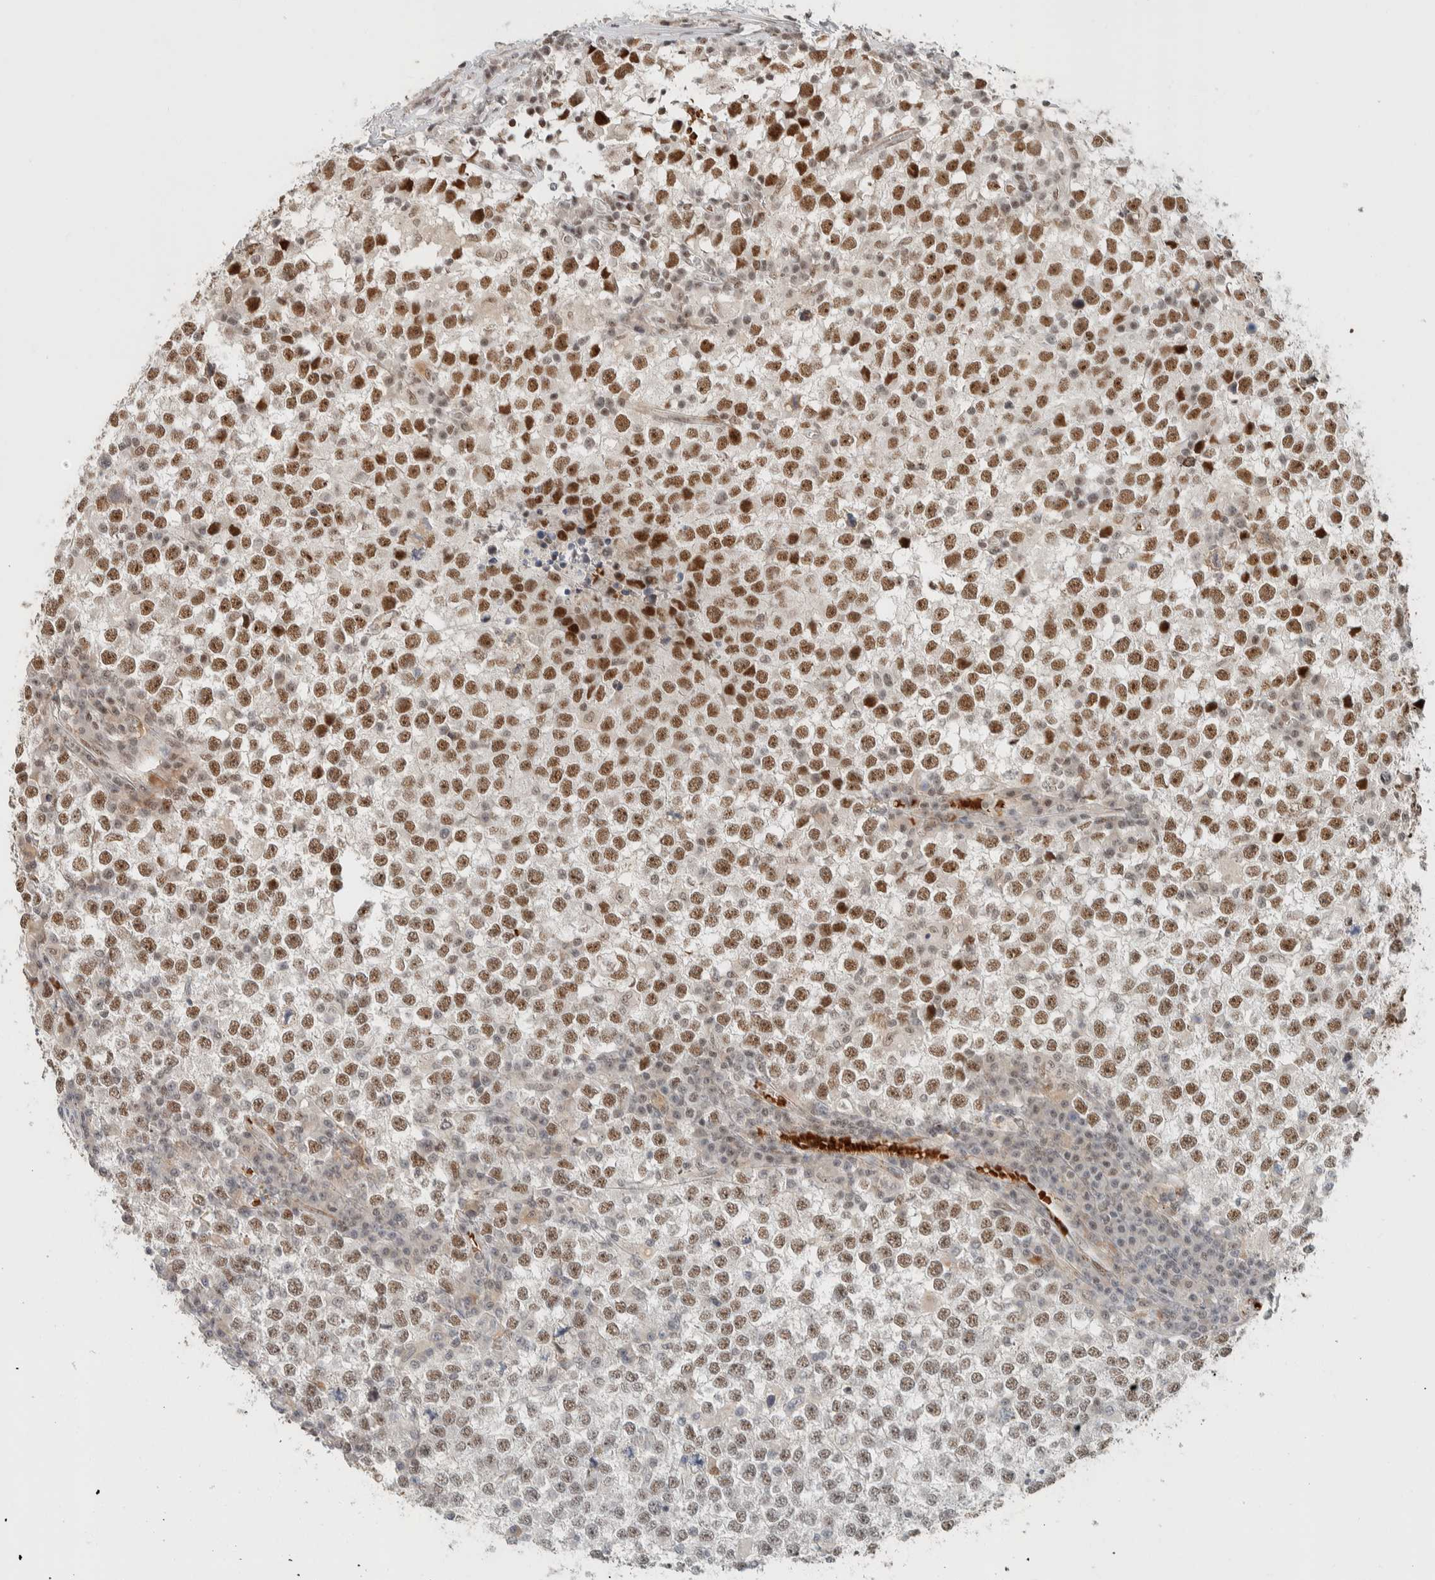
{"staining": {"intensity": "strong", "quantity": "25%-75%", "location": "nuclear"}, "tissue": "testis cancer", "cell_type": "Tumor cells", "image_type": "cancer", "snomed": [{"axis": "morphology", "description": "Seminoma, NOS"}, {"axis": "topography", "description": "Testis"}], "caption": "Immunohistochemistry micrograph of neoplastic tissue: testis seminoma stained using IHC shows high levels of strong protein expression localized specifically in the nuclear of tumor cells, appearing as a nuclear brown color.", "gene": "ZBTB2", "patient": {"sex": "male", "age": 65}}